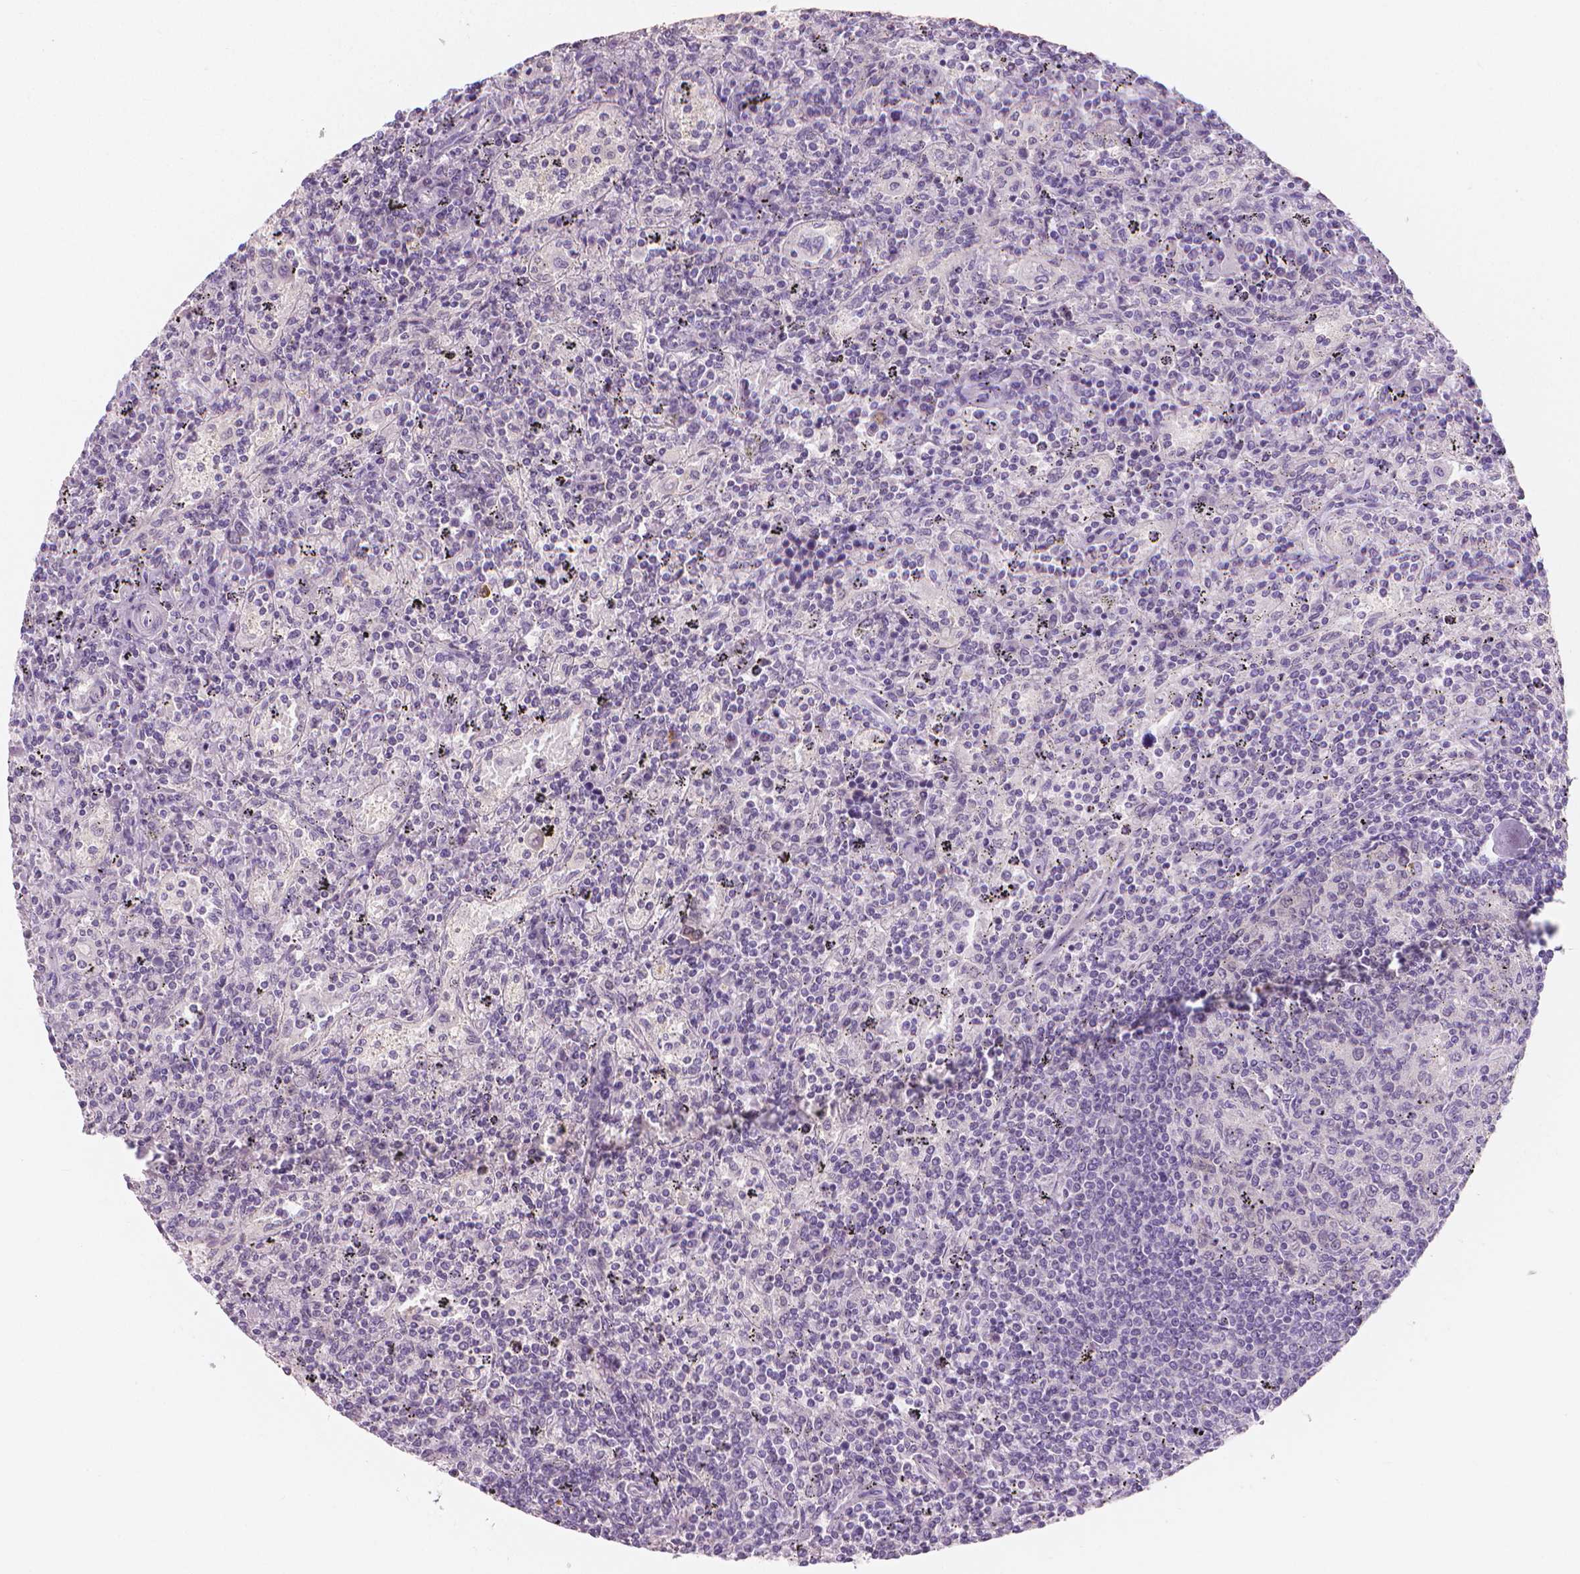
{"staining": {"intensity": "negative", "quantity": "none", "location": "none"}, "tissue": "lymphoma", "cell_type": "Tumor cells", "image_type": "cancer", "snomed": [{"axis": "morphology", "description": "Malignant lymphoma, non-Hodgkin's type, Low grade"}, {"axis": "topography", "description": "Spleen"}], "caption": "Immunohistochemistry (IHC) of human low-grade malignant lymphoma, non-Hodgkin's type reveals no expression in tumor cells. (Immunohistochemistry (IHC), brightfield microscopy, high magnification).", "gene": "APOA4", "patient": {"sex": "male", "age": 62}}